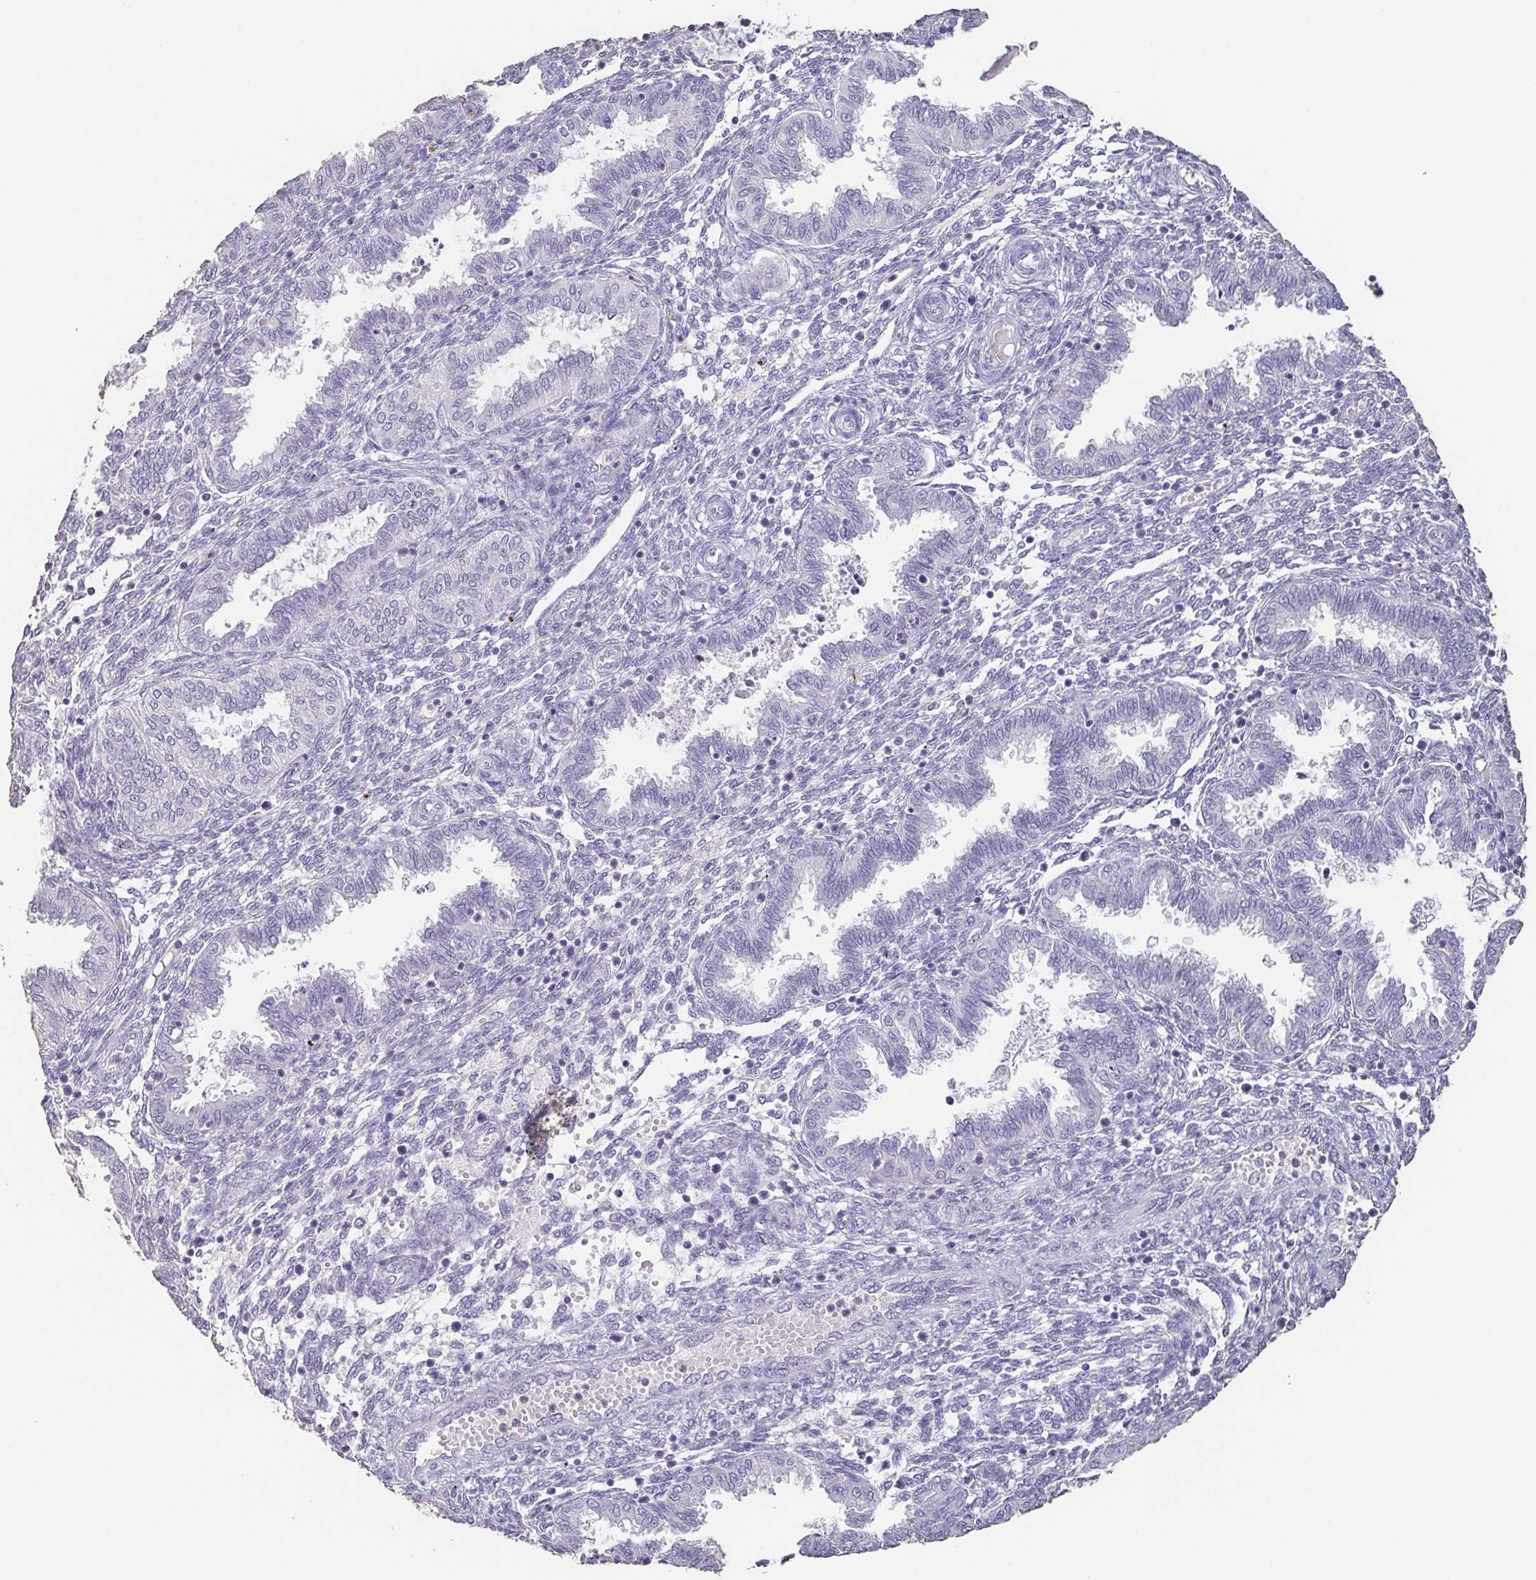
{"staining": {"intensity": "negative", "quantity": "none", "location": "none"}, "tissue": "endometrium", "cell_type": "Cells in endometrial stroma", "image_type": "normal", "snomed": [{"axis": "morphology", "description": "Normal tissue, NOS"}, {"axis": "topography", "description": "Endometrium"}], "caption": "A high-resolution image shows immunohistochemistry staining of normal endometrium, which reveals no significant expression in cells in endometrial stroma.", "gene": "BPIFA2", "patient": {"sex": "female", "age": 33}}